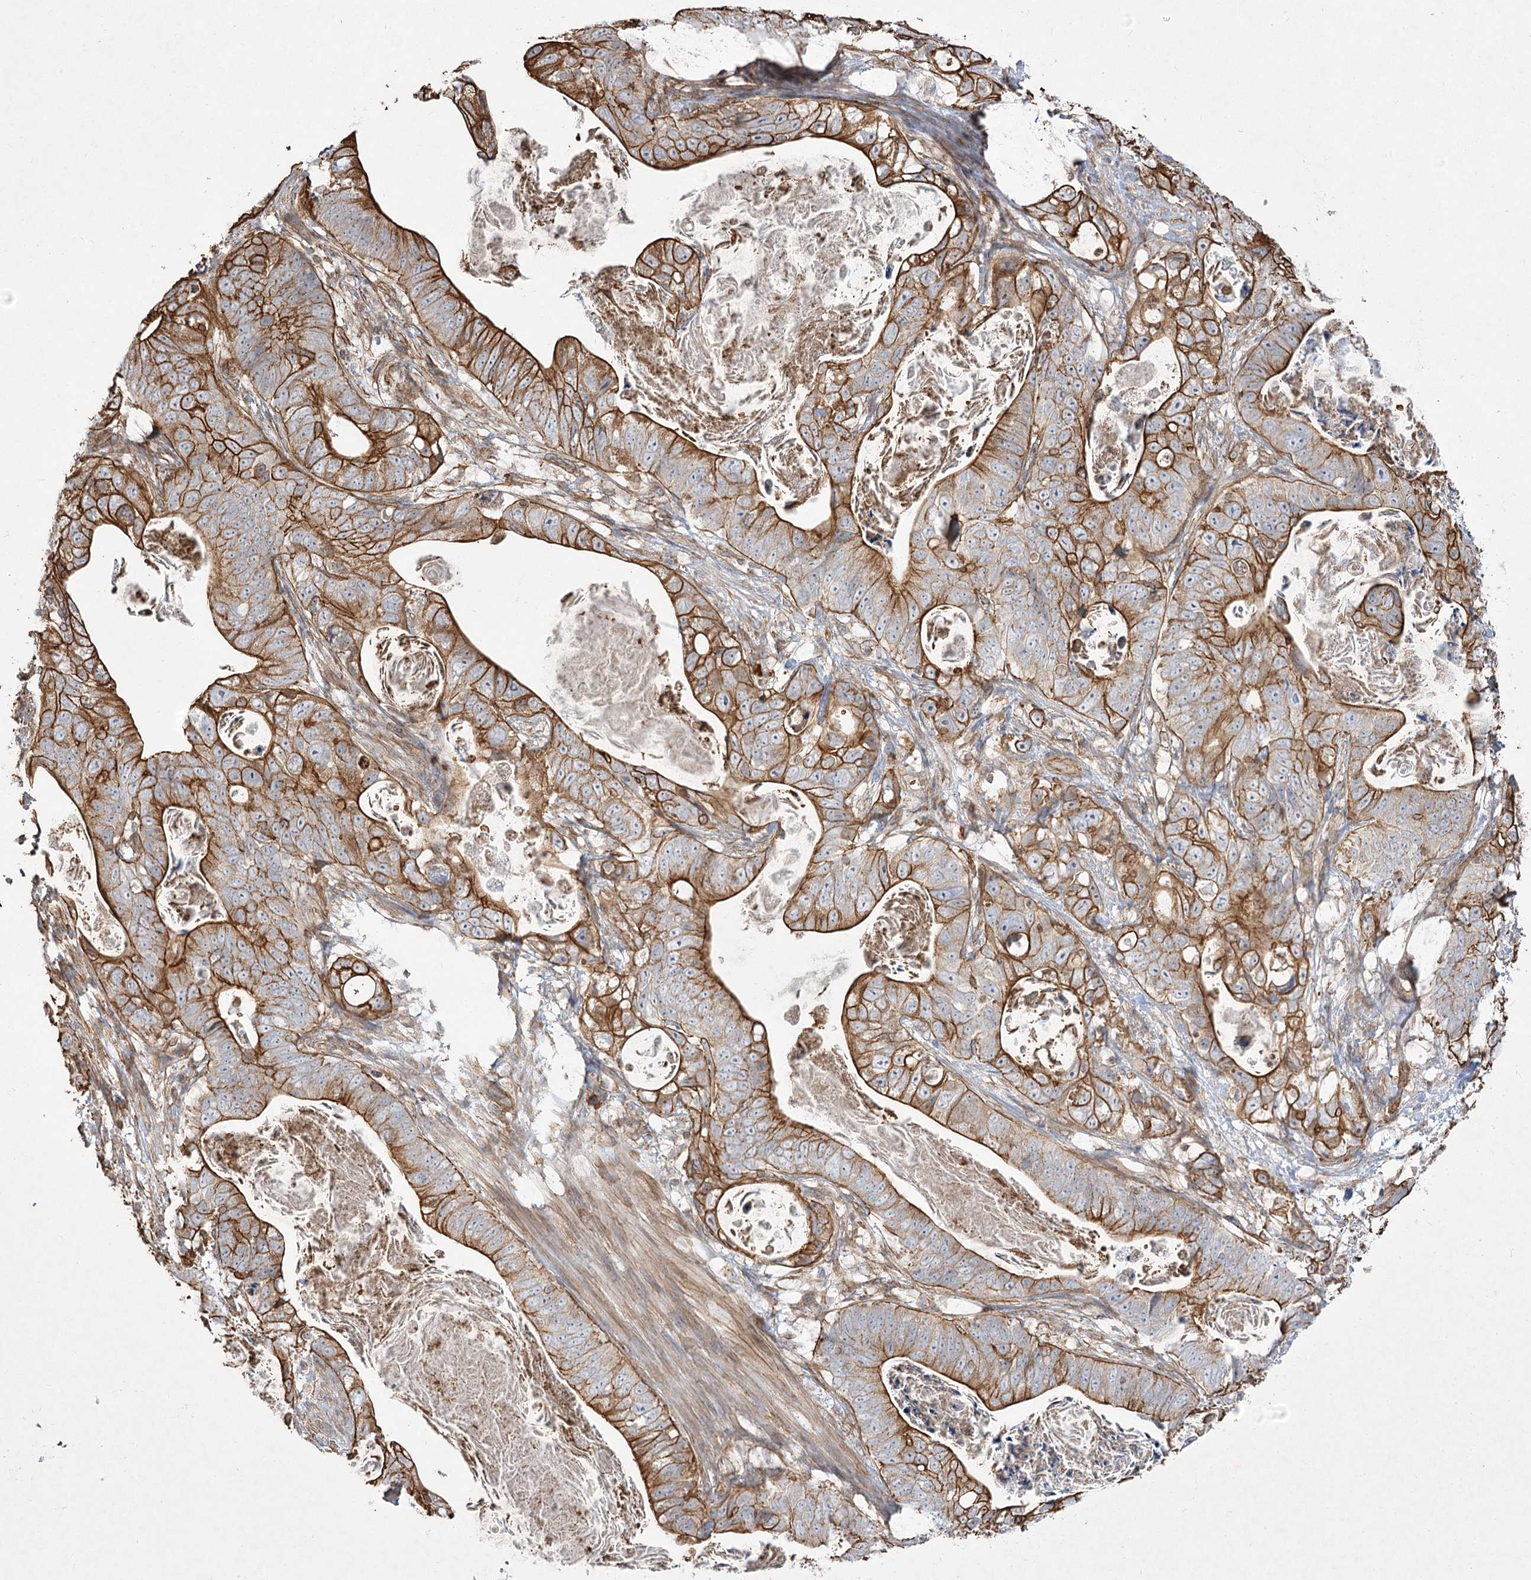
{"staining": {"intensity": "strong", "quantity": ">75%", "location": "cytoplasmic/membranous"}, "tissue": "stomach cancer", "cell_type": "Tumor cells", "image_type": "cancer", "snomed": [{"axis": "morphology", "description": "Normal tissue, NOS"}, {"axis": "morphology", "description": "Adenocarcinoma, NOS"}, {"axis": "topography", "description": "Stomach"}], "caption": "A histopathology image of human stomach cancer stained for a protein reveals strong cytoplasmic/membranous brown staining in tumor cells. (Brightfield microscopy of DAB IHC at high magnification).", "gene": "SH3BP5L", "patient": {"sex": "female", "age": 89}}